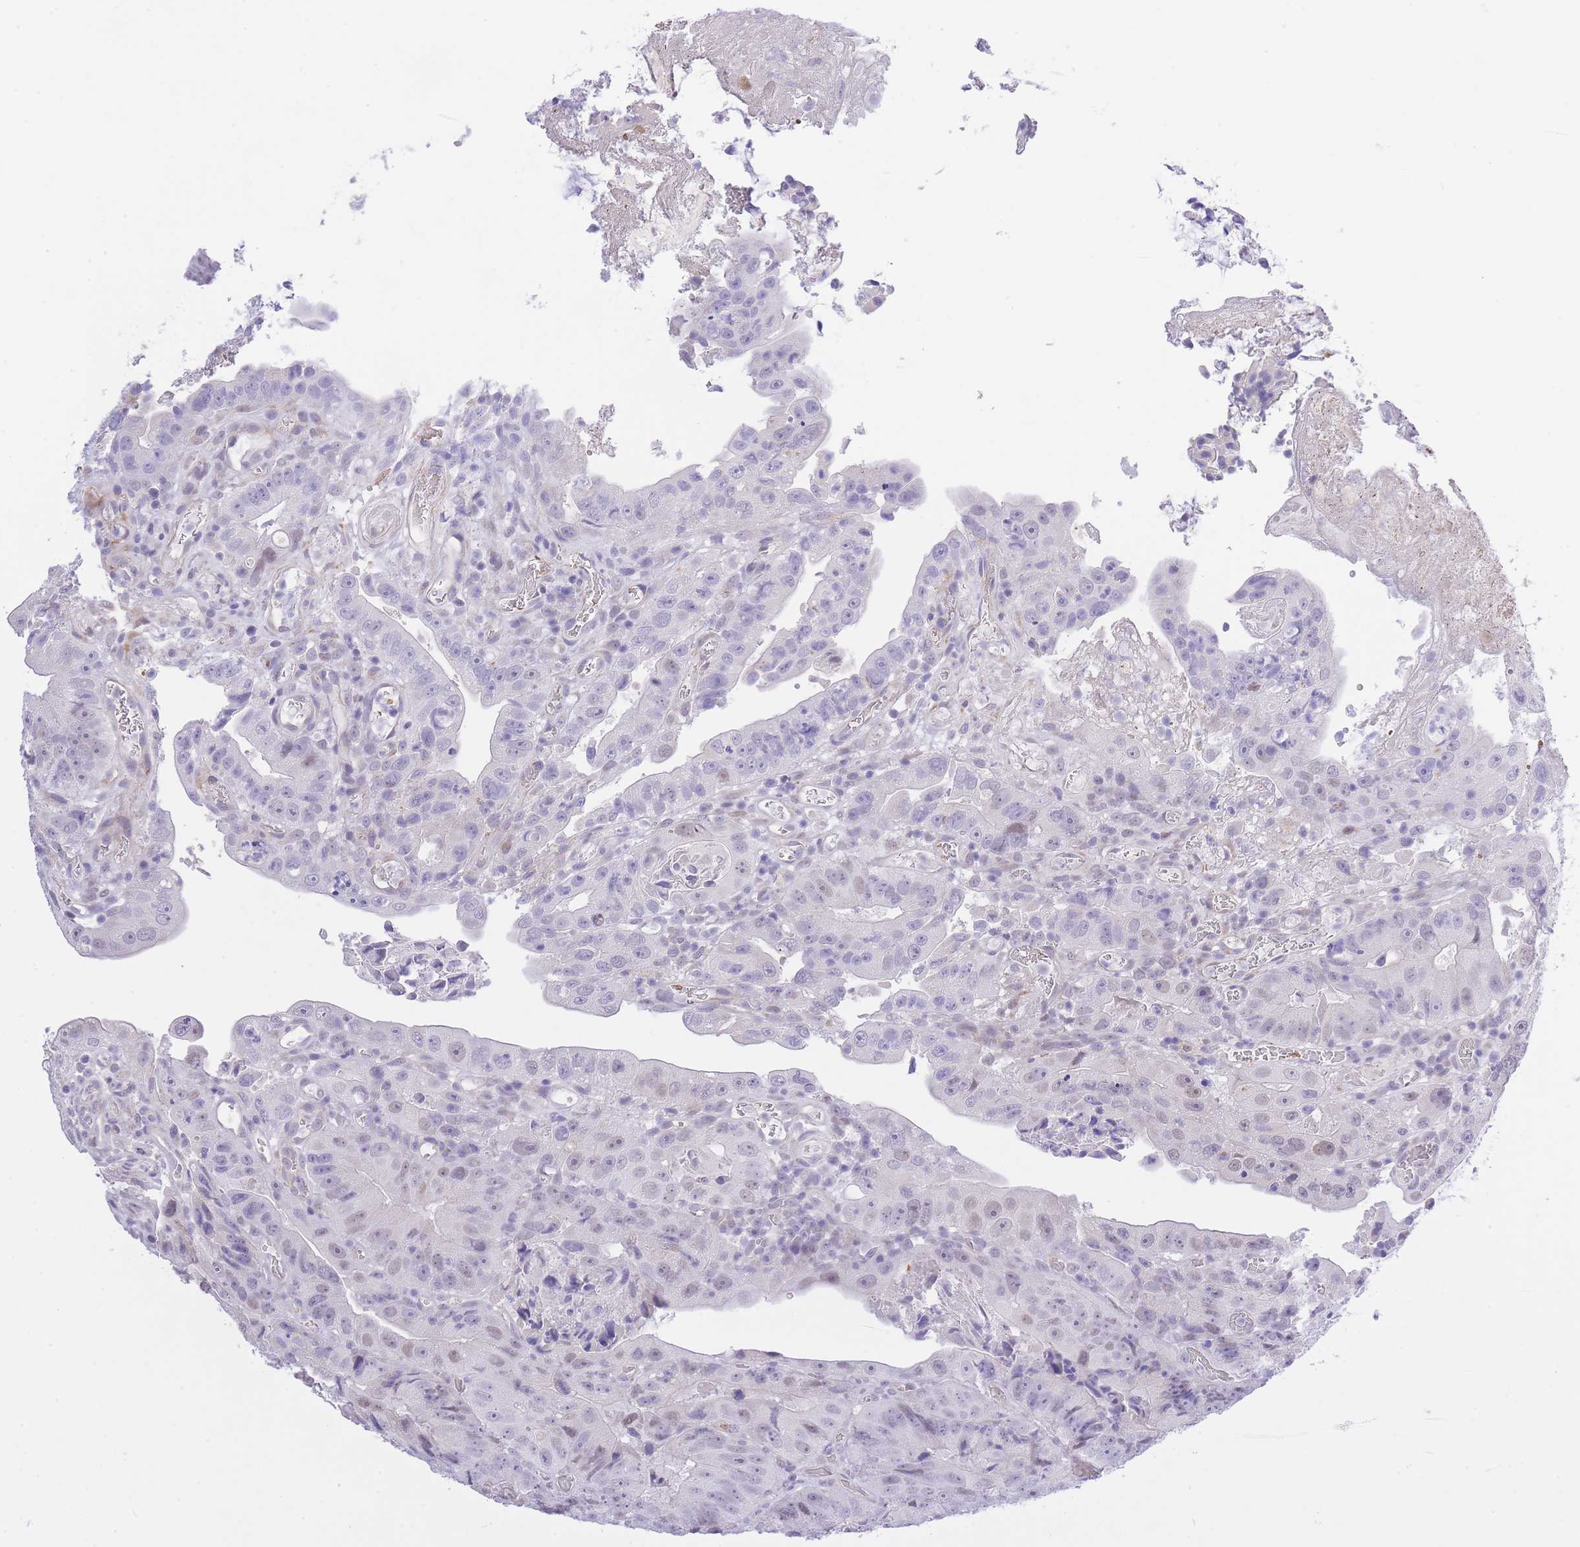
{"staining": {"intensity": "weak", "quantity": "<25%", "location": "nuclear"}, "tissue": "colorectal cancer", "cell_type": "Tumor cells", "image_type": "cancer", "snomed": [{"axis": "morphology", "description": "Adenocarcinoma, NOS"}, {"axis": "topography", "description": "Colon"}], "caption": "This is a image of IHC staining of colorectal cancer, which shows no staining in tumor cells.", "gene": "MEIOSIN", "patient": {"sex": "female", "age": 86}}